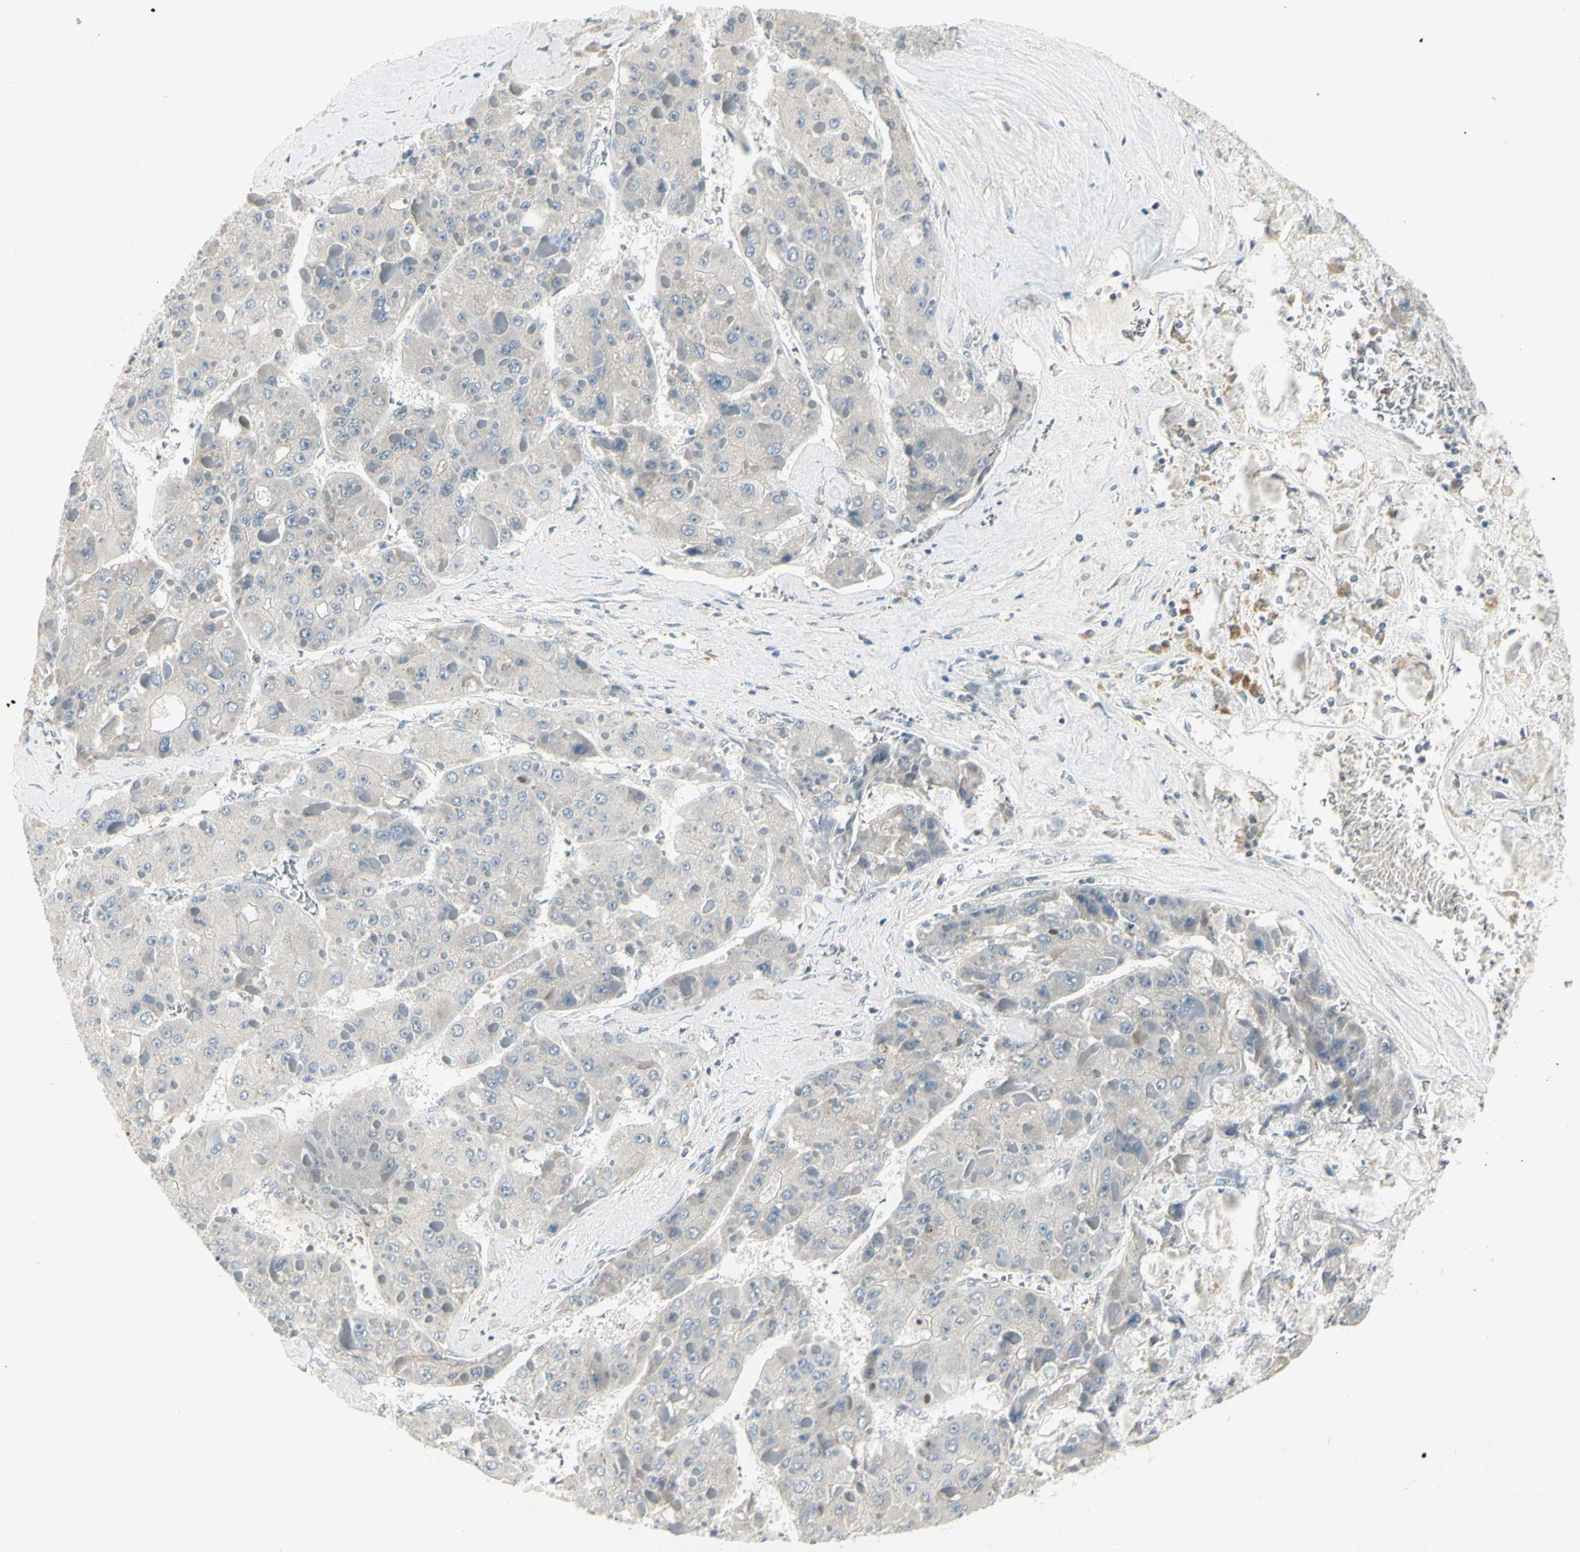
{"staining": {"intensity": "negative", "quantity": "none", "location": "none"}, "tissue": "liver cancer", "cell_type": "Tumor cells", "image_type": "cancer", "snomed": [{"axis": "morphology", "description": "Carcinoma, Hepatocellular, NOS"}, {"axis": "topography", "description": "Liver"}], "caption": "Tumor cells show no significant positivity in liver hepatocellular carcinoma. The staining is performed using DAB (3,3'-diaminobenzidine) brown chromogen with nuclei counter-stained in using hematoxylin.", "gene": "CCNB2", "patient": {"sex": "female", "age": 73}}